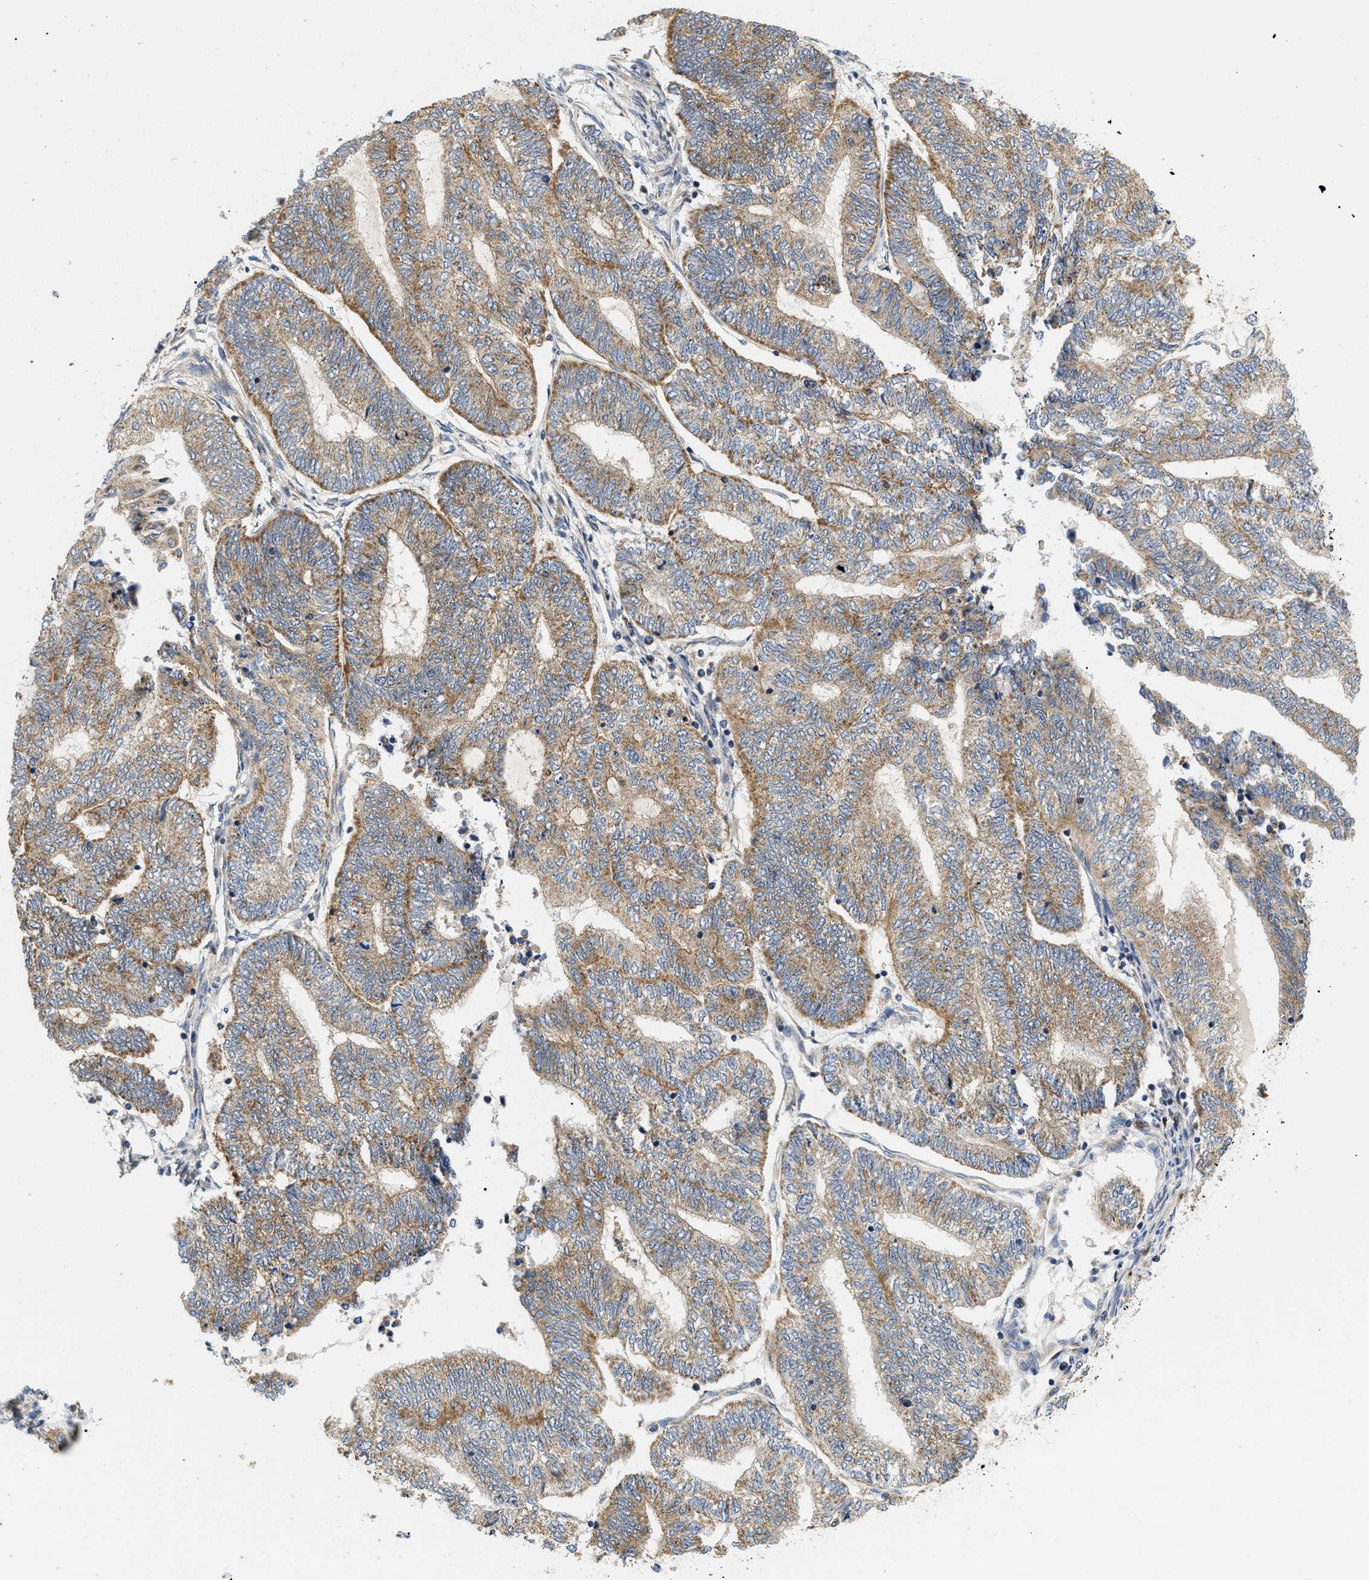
{"staining": {"intensity": "weak", "quantity": ">75%", "location": "cytoplasmic/membranous"}, "tissue": "endometrial cancer", "cell_type": "Tumor cells", "image_type": "cancer", "snomed": [{"axis": "morphology", "description": "Adenocarcinoma, NOS"}, {"axis": "topography", "description": "Uterus"}, {"axis": "topography", "description": "Endometrium"}], "caption": "Endometrial cancer stained with a protein marker displays weak staining in tumor cells.", "gene": "ZBTB11", "patient": {"sex": "female", "age": 70}}